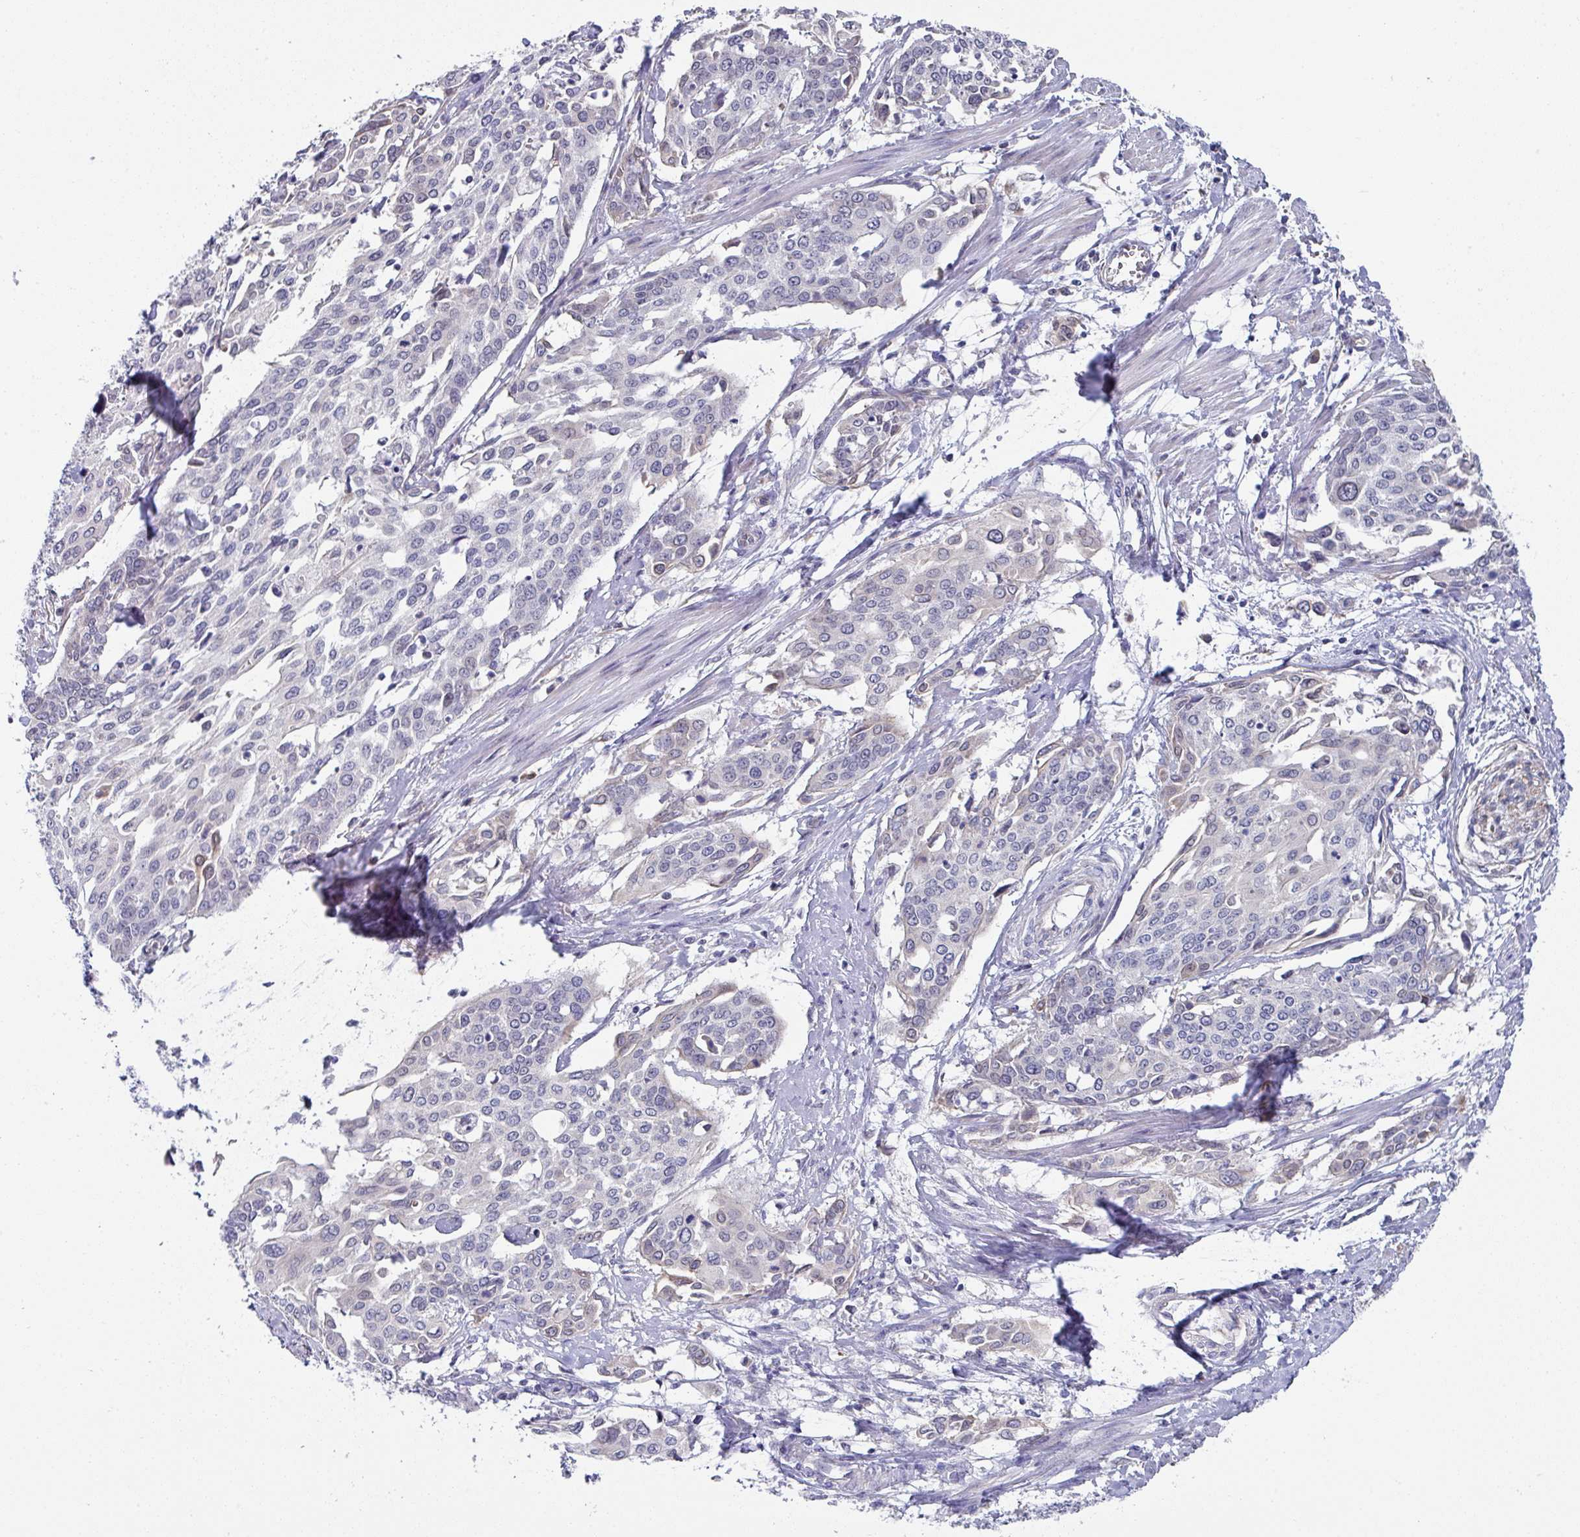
{"staining": {"intensity": "negative", "quantity": "none", "location": "none"}, "tissue": "cervical cancer", "cell_type": "Tumor cells", "image_type": "cancer", "snomed": [{"axis": "morphology", "description": "Squamous cell carcinoma, NOS"}, {"axis": "topography", "description": "Cervix"}], "caption": "Image shows no protein staining in tumor cells of cervical cancer (squamous cell carcinoma) tissue.", "gene": "TMED5", "patient": {"sex": "female", "age": 44}}